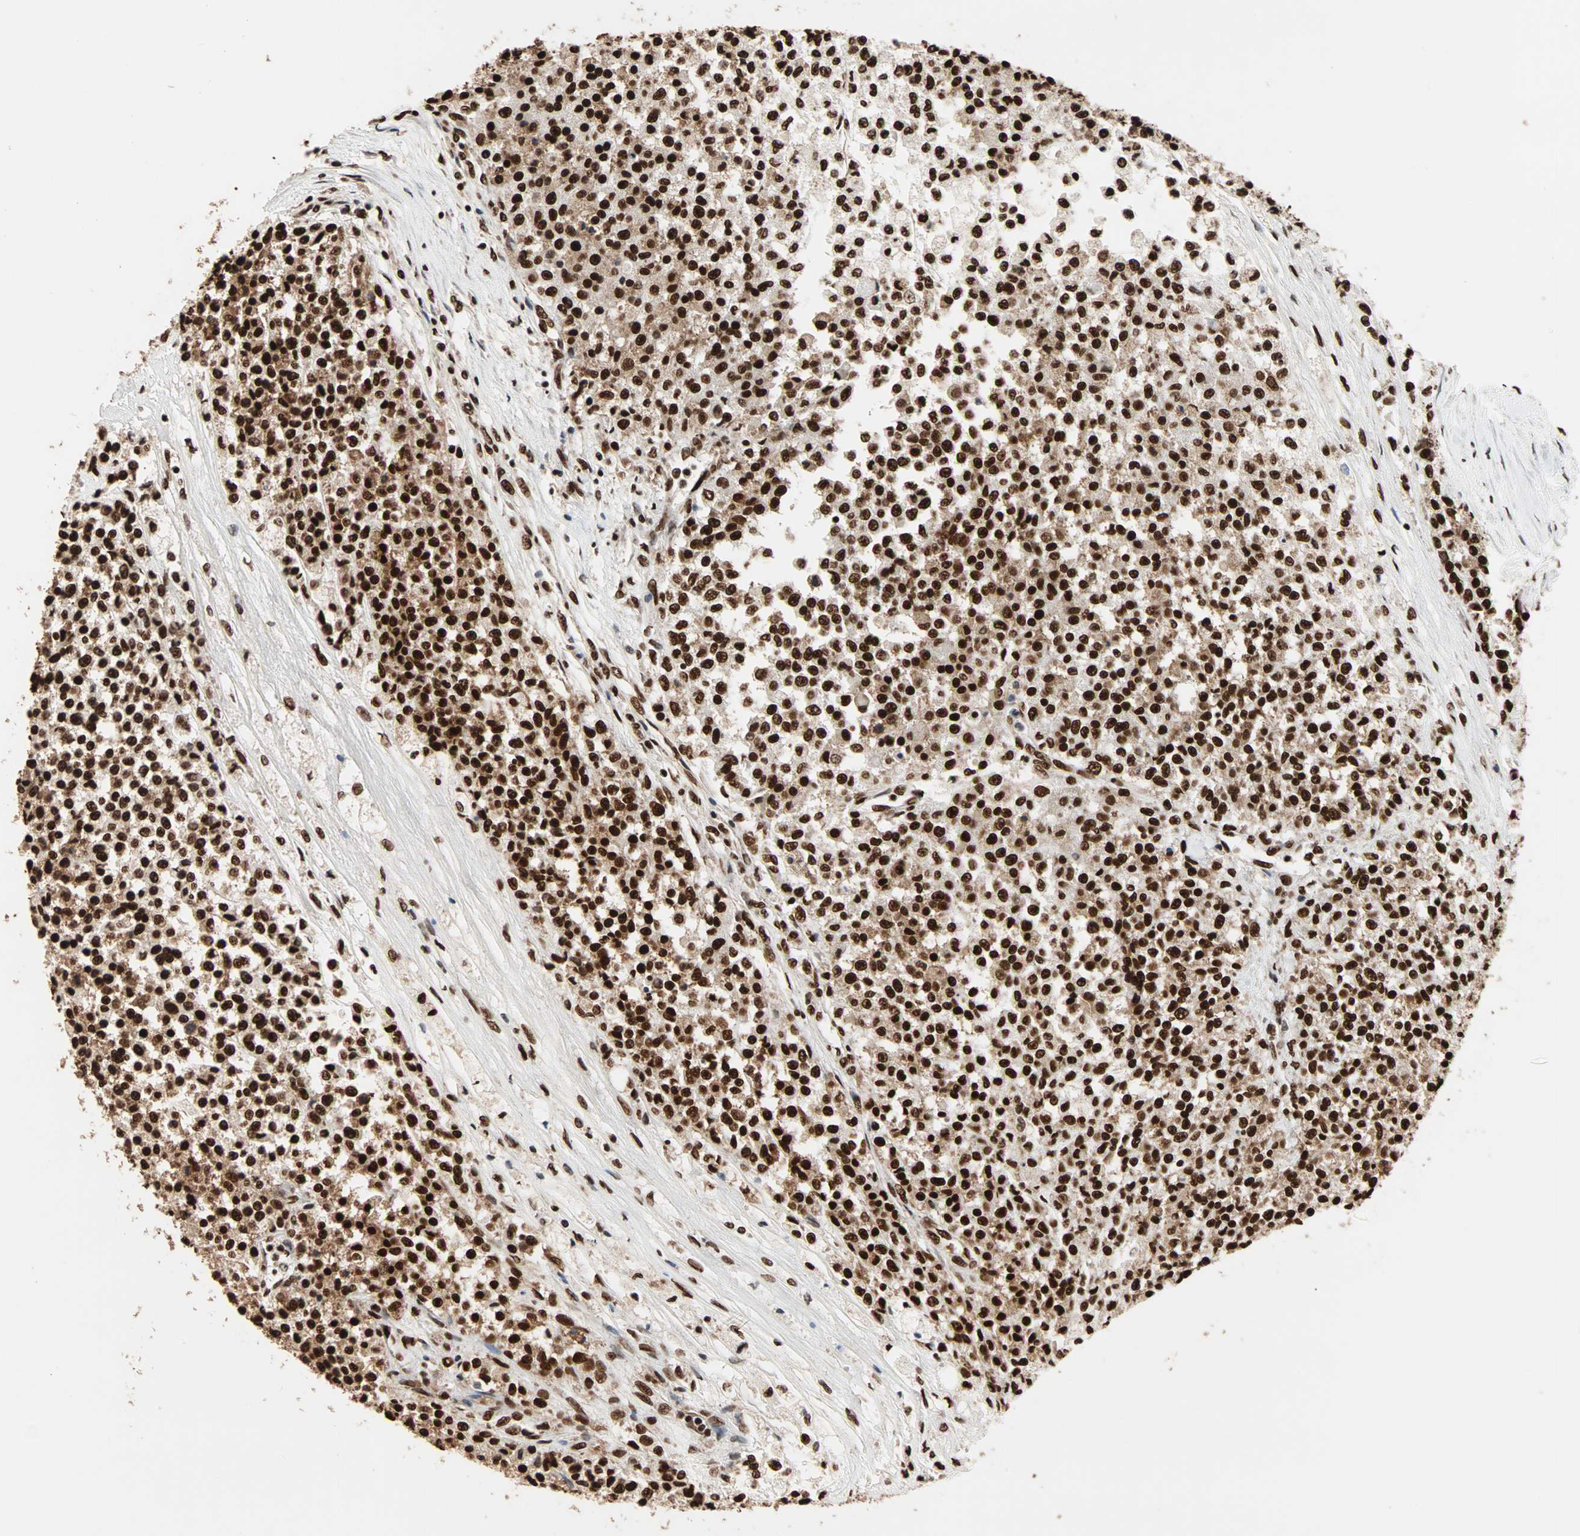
{"staining": {"intensity": "strong", "quantity": ">75%", "location": "cytoplasmic/membranous,nuclear"}, "tissue": "testis cancer", "cell_type": "Tumor cells", "image_type": "cancer", "snomed": [{"axis": "morphology", "description": "Seminoma, NOS"}, {"axis": "topography", "description": "Testis"}], "caption": "Testis cancer (seminoma) stained with a brown dye displays strong cytoplasmic/membranous and nuclear positive staining in about >75% of tumor cells.", "gene": "ILF2", "patient": {"sex": "male", "age": 59}}